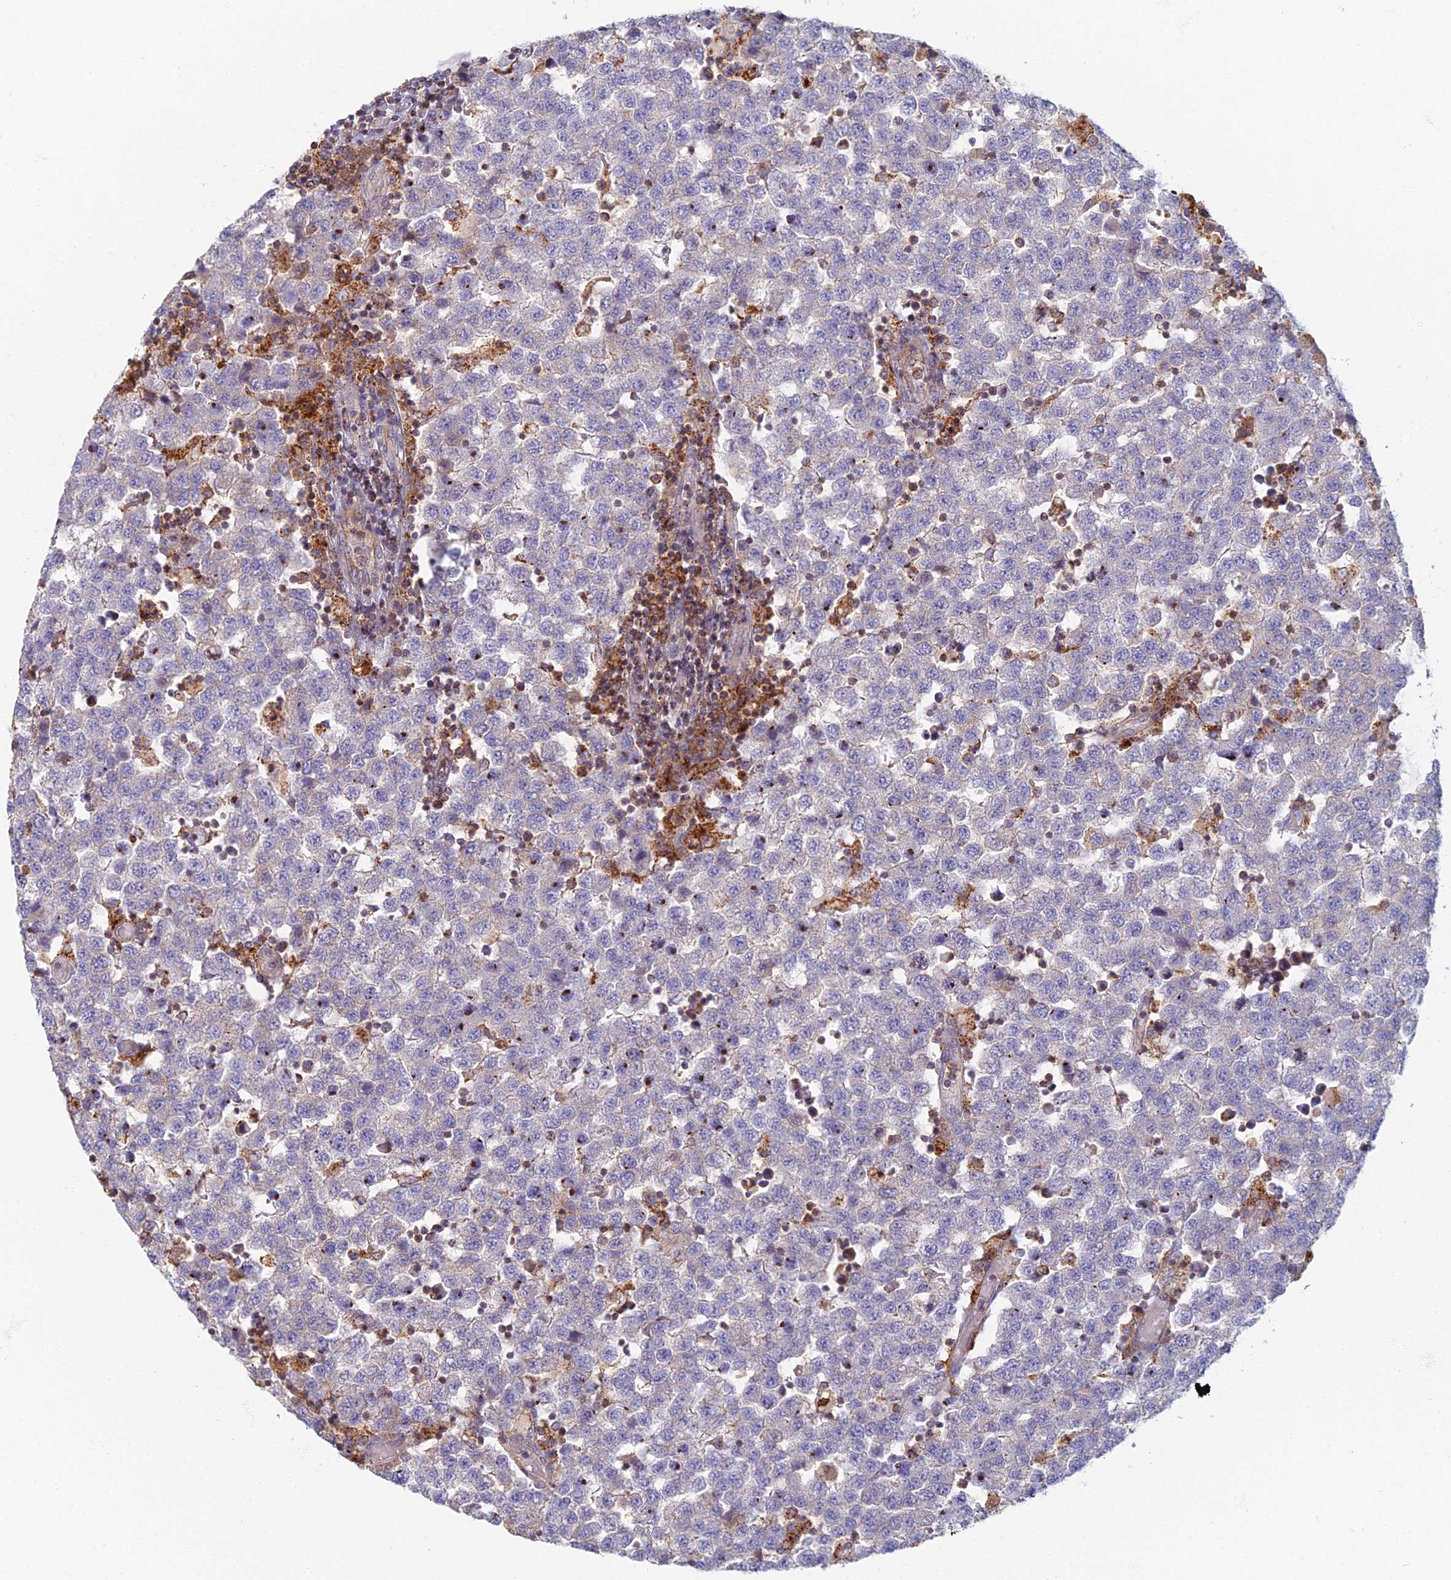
{"staining": {"intensity": "negative", "quantity": "none", "location": "none"}, "tissue": "testis cancer", "cell_type": "Tumor cells", "image_type": "cancer", "snomed": [{"axis": "morphology", "description": "Seminoma, NOS"}, {"axis": "topography", "description": "Testis"}], "caption": "A high-resolution photomicrograph shows immunohistochemistry (IHC) staining of testis seminoma, which exhibits no significant expression in tumor cells. (Stains: DAB (3,3'-diaminobenzidine) immunohistochemistry with hematoxylin counter stain, Microscopy: brightfield microscopy at high magnification).", "gene": "CHMP4B", "patient": {"sex": "male", "age": 34}}